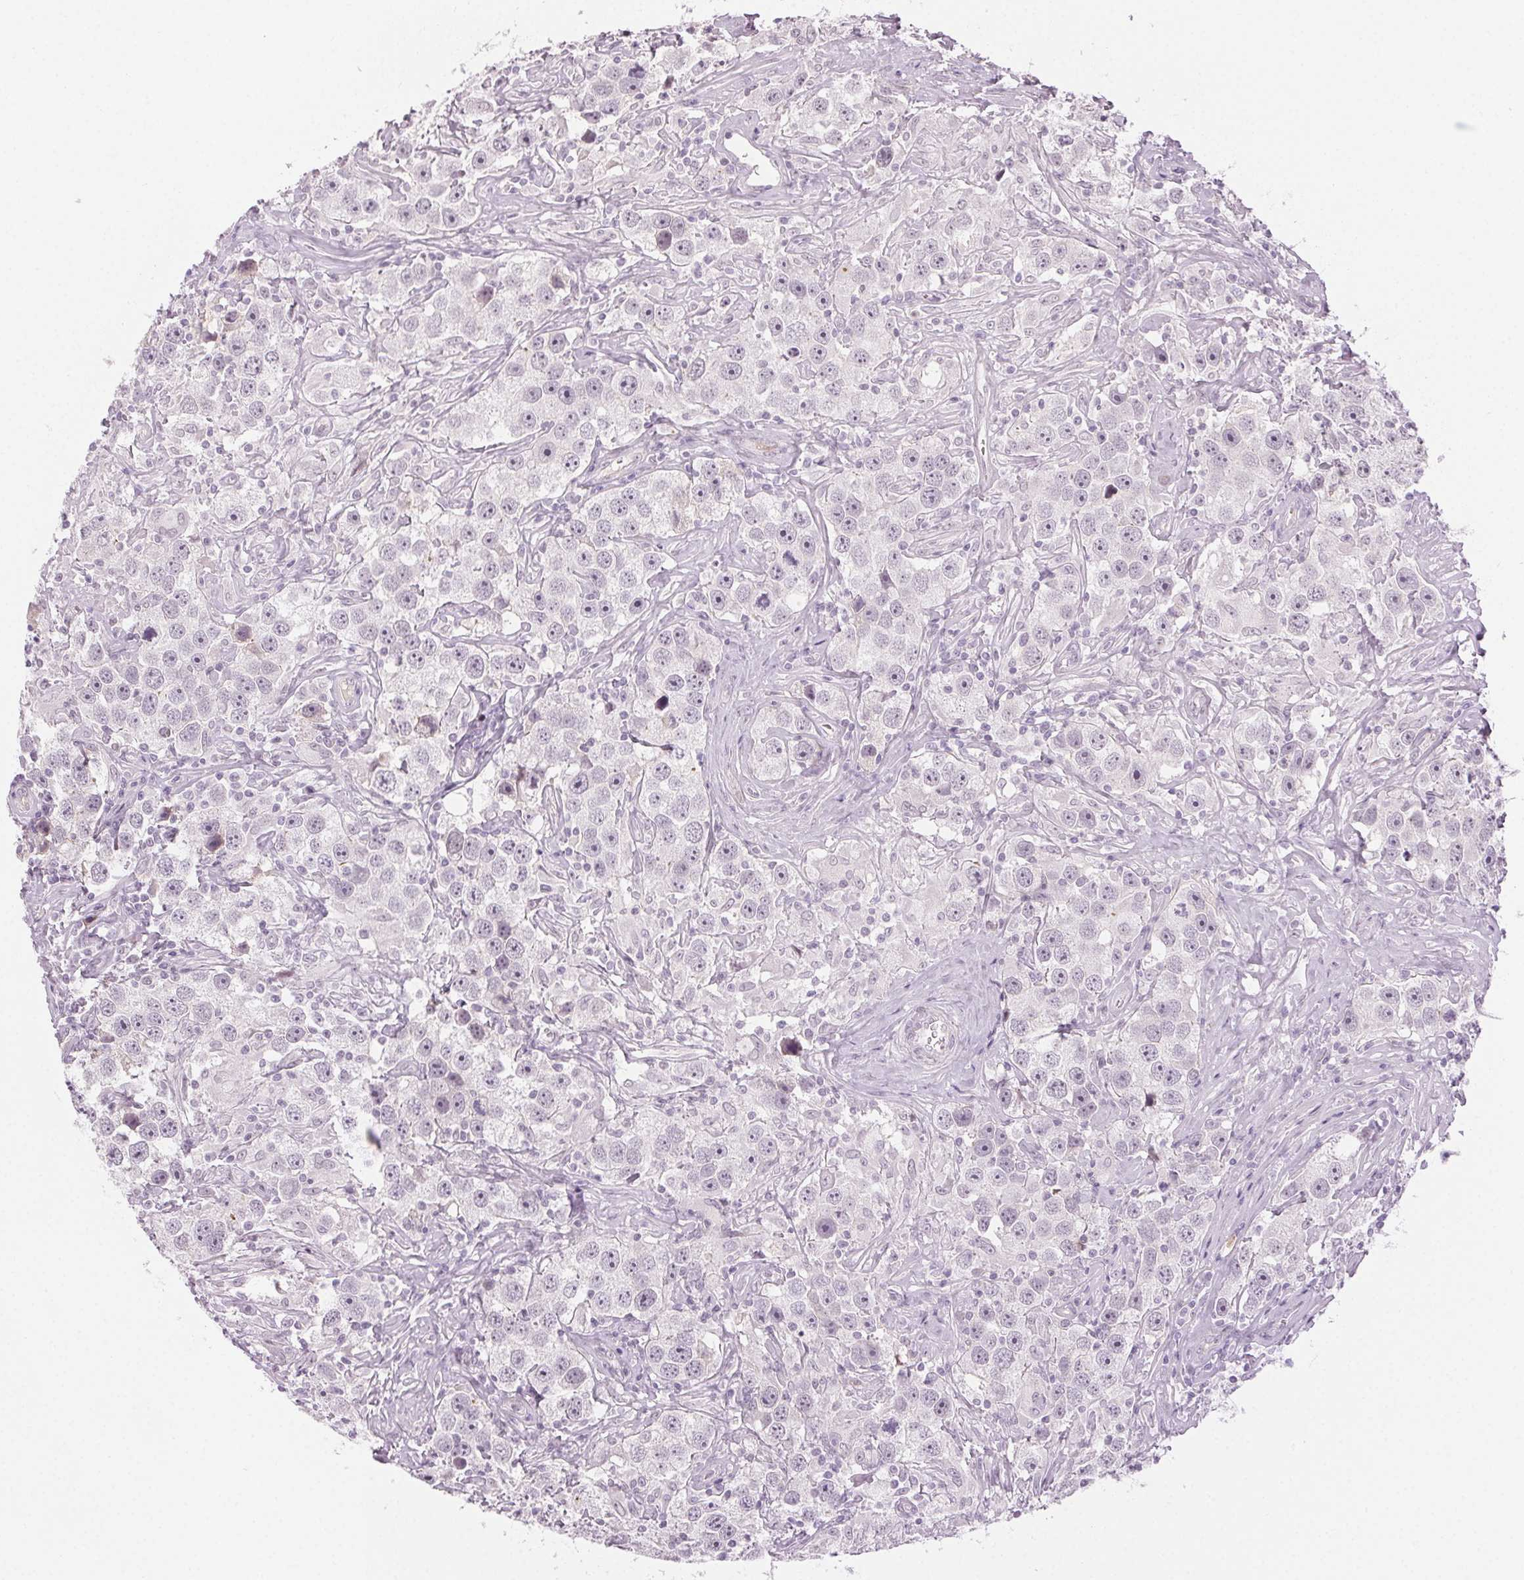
{"staining": {"intensity": "negative", "quantity": "none", "location": "none"}, "tissue": "testis cancer", "cell_type": "Tumor cells", "image_type": "cancer", "snomed": [{"axis": "morphology", "description": "Seminoma, NOS"}, {"axis": "topography", "description": "Testis"}], "caption": "Tumor cells are negative for brown protein staining in testis cancer (seminoma).", "gene": "HSF5", "patient": {"sex": "male", "age": 49}}